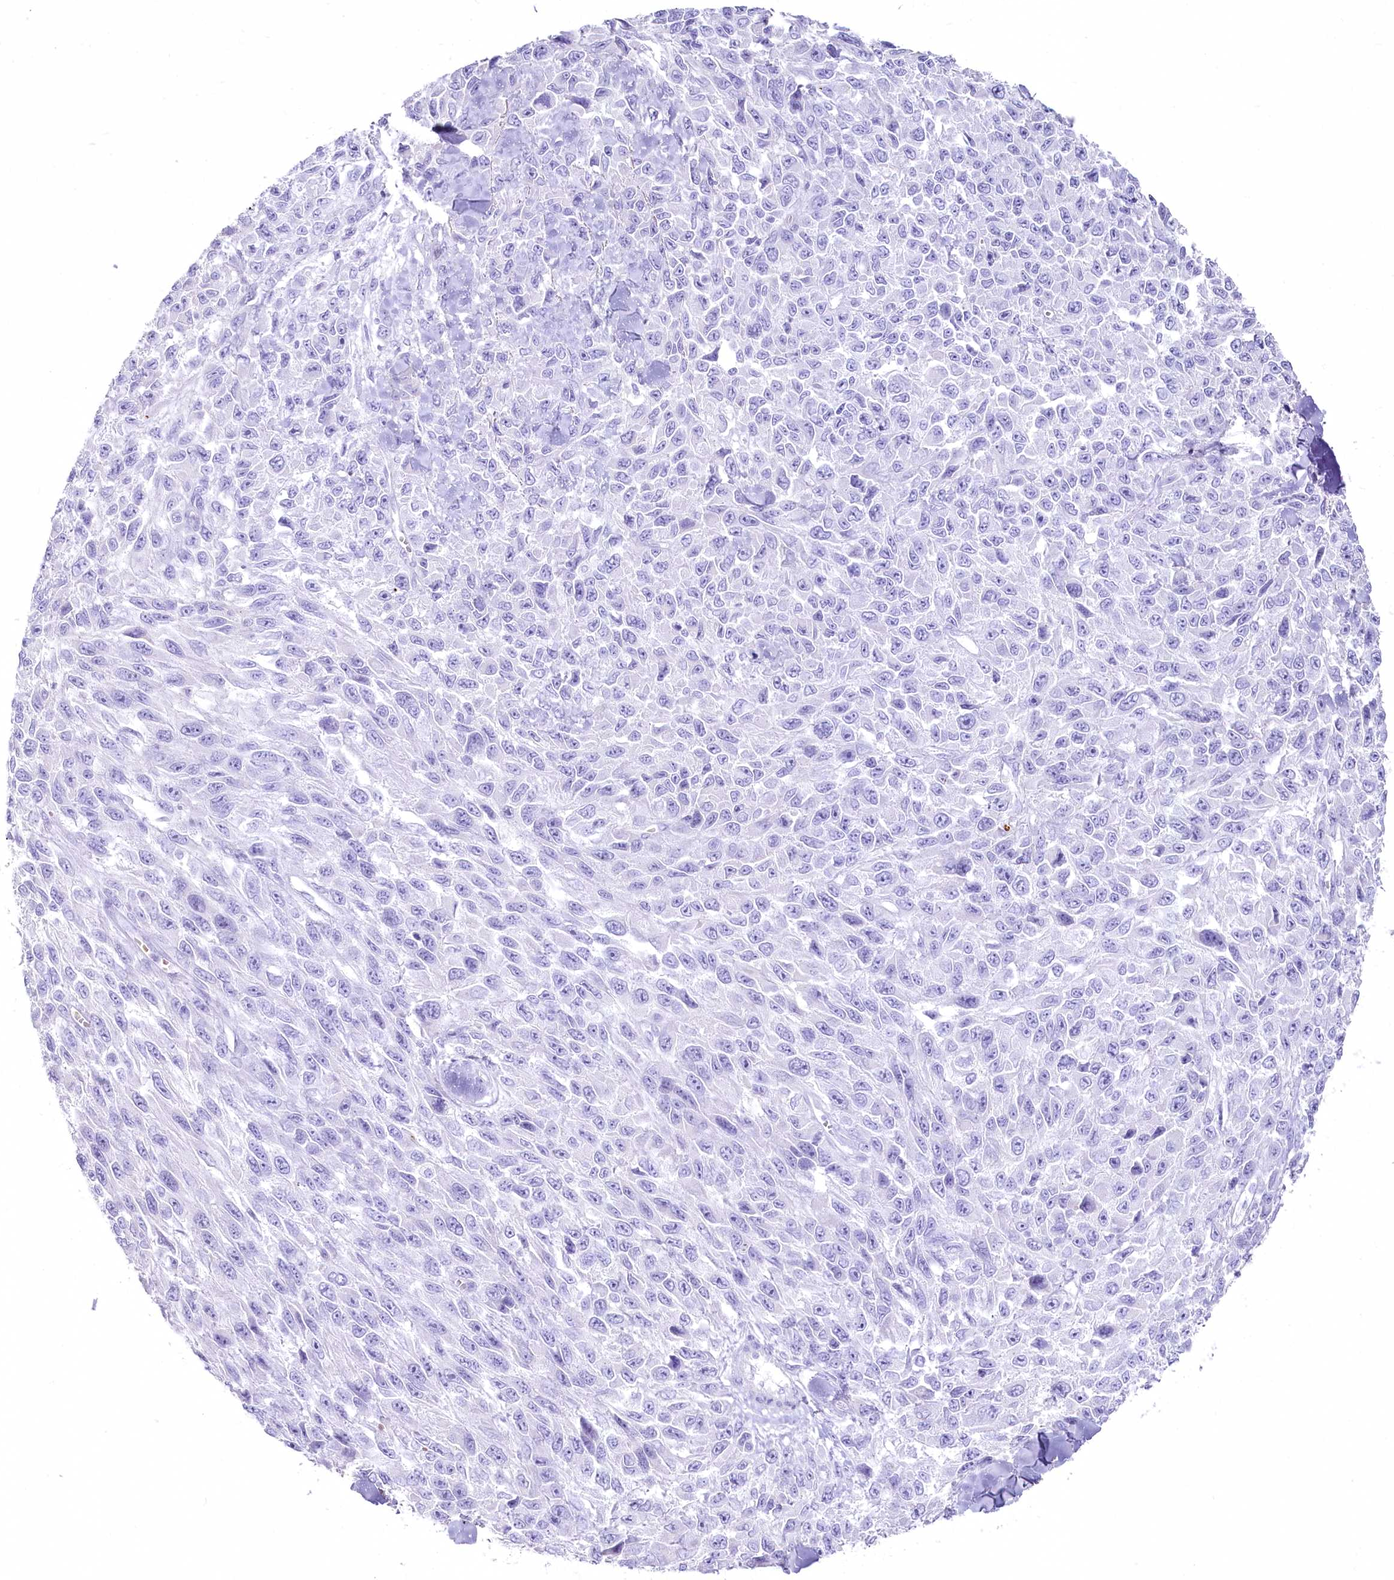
{"staining": {"intensity": "negative", "quantity": "none", "location": "none"}, "tissue": "melanoma", "cell_type": "Tumor cells", "image_type": "cancer", "snomed": [{"axis": "morphology", "description": "Malignant melanoma, NOS"}, {"axis": "topography", "description": "Skin"}], "caption": "Histopathology image shows no significant protein staining in tumor cells of melanoma.", "gene": "IFIT5", "patient": {"sex": "female", "age": 96}}